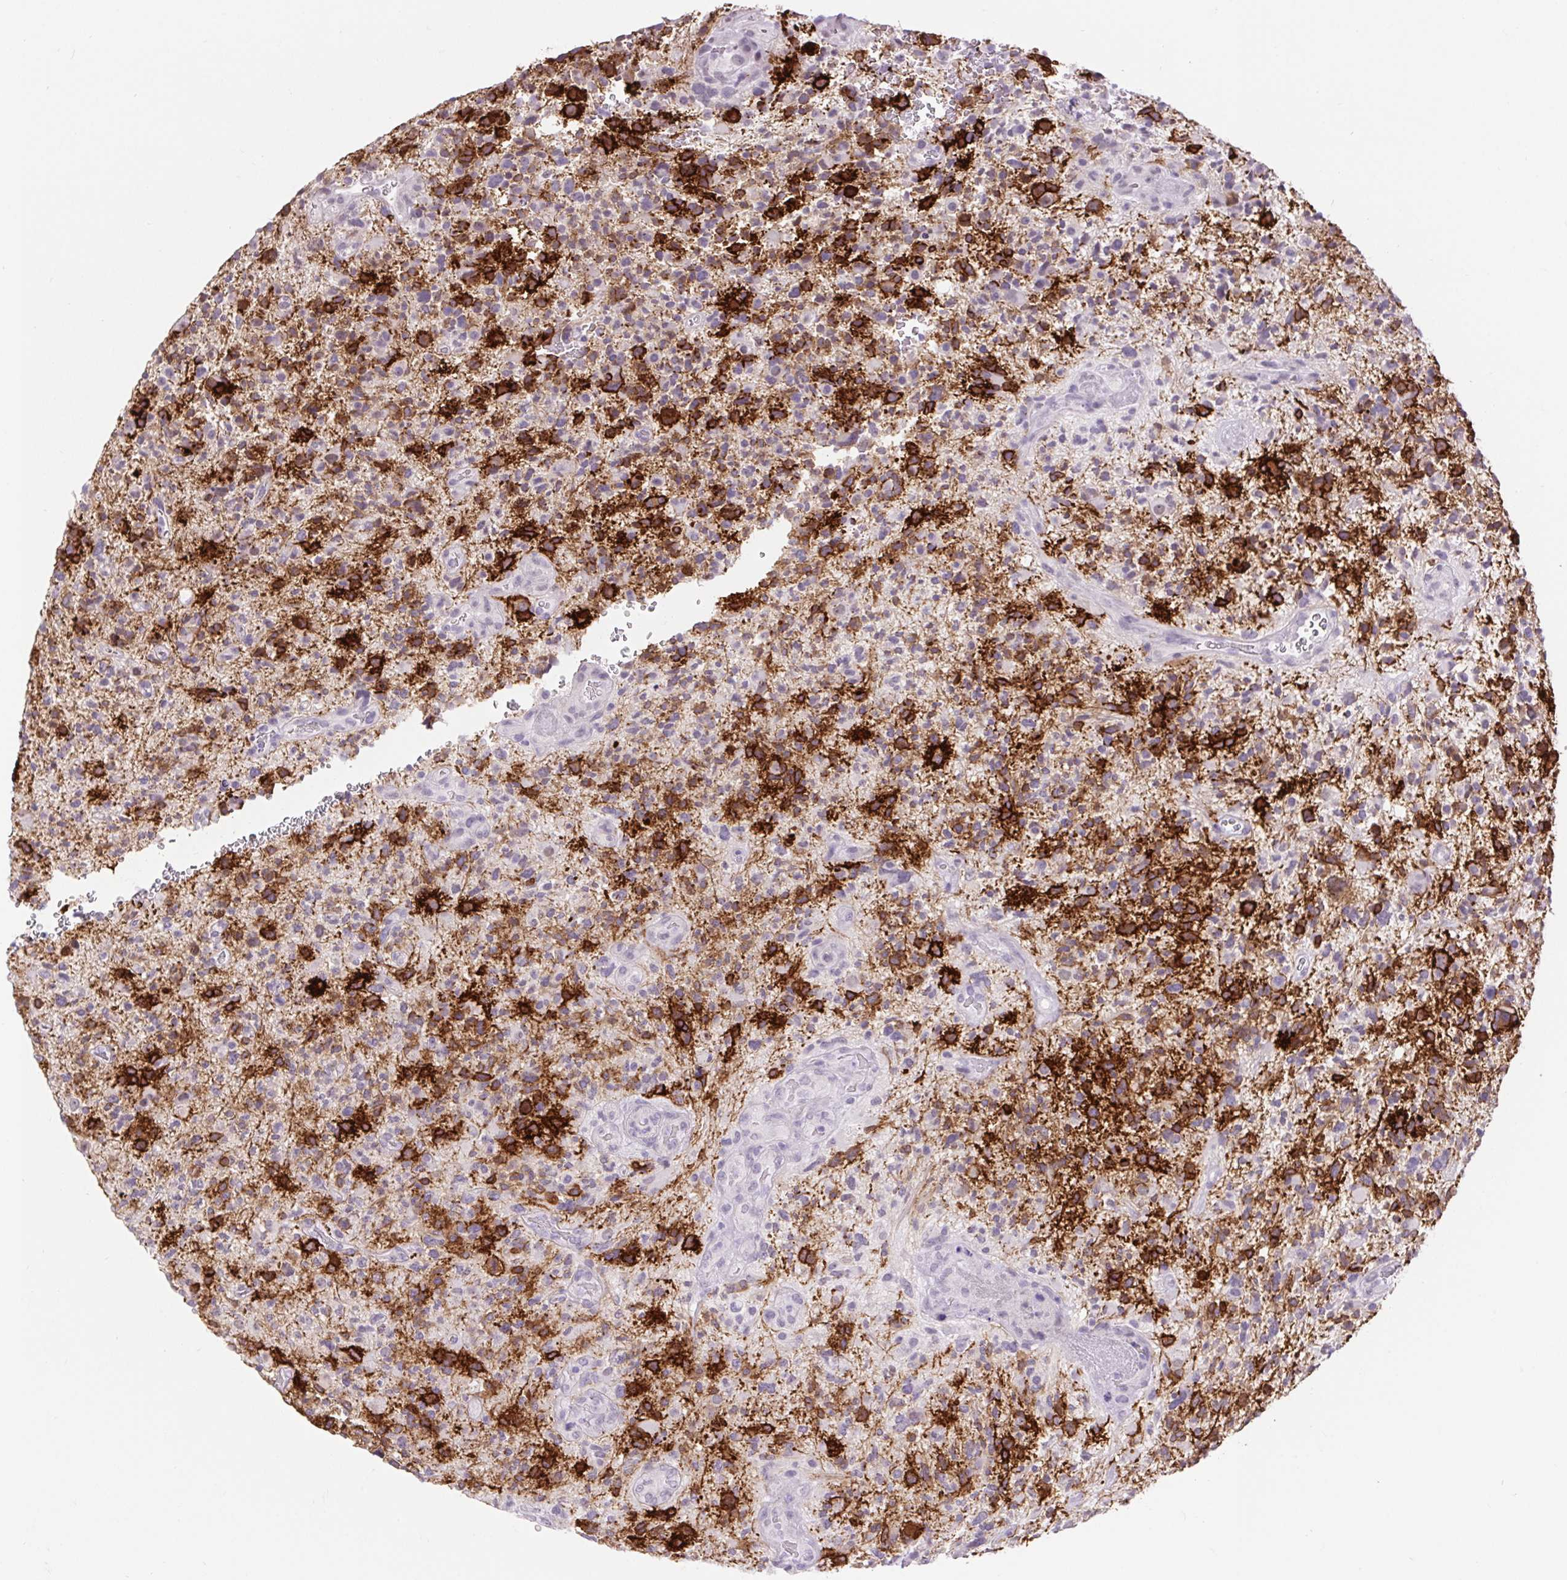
{"staining": {"intensity": "strong", "quantity": "25%-75%", "location": "cytoplasmic/membranous"}, "tissue": "glioma", "cell_type": "Tumor cells", "image_type": "cancer", "snomed": [{"axis": "morphology", "description": "Glioma, malignant, High grade"}, {"axis": "topography", "description": "Brain"}], "caption": "Protein analysis of glioma tissue displays strong cytoplasmic/membranous staining in approximately 25%-75% of tumor cells.", "gene": "BCAS1", "patient": {"sex": "female", "age": 71}}